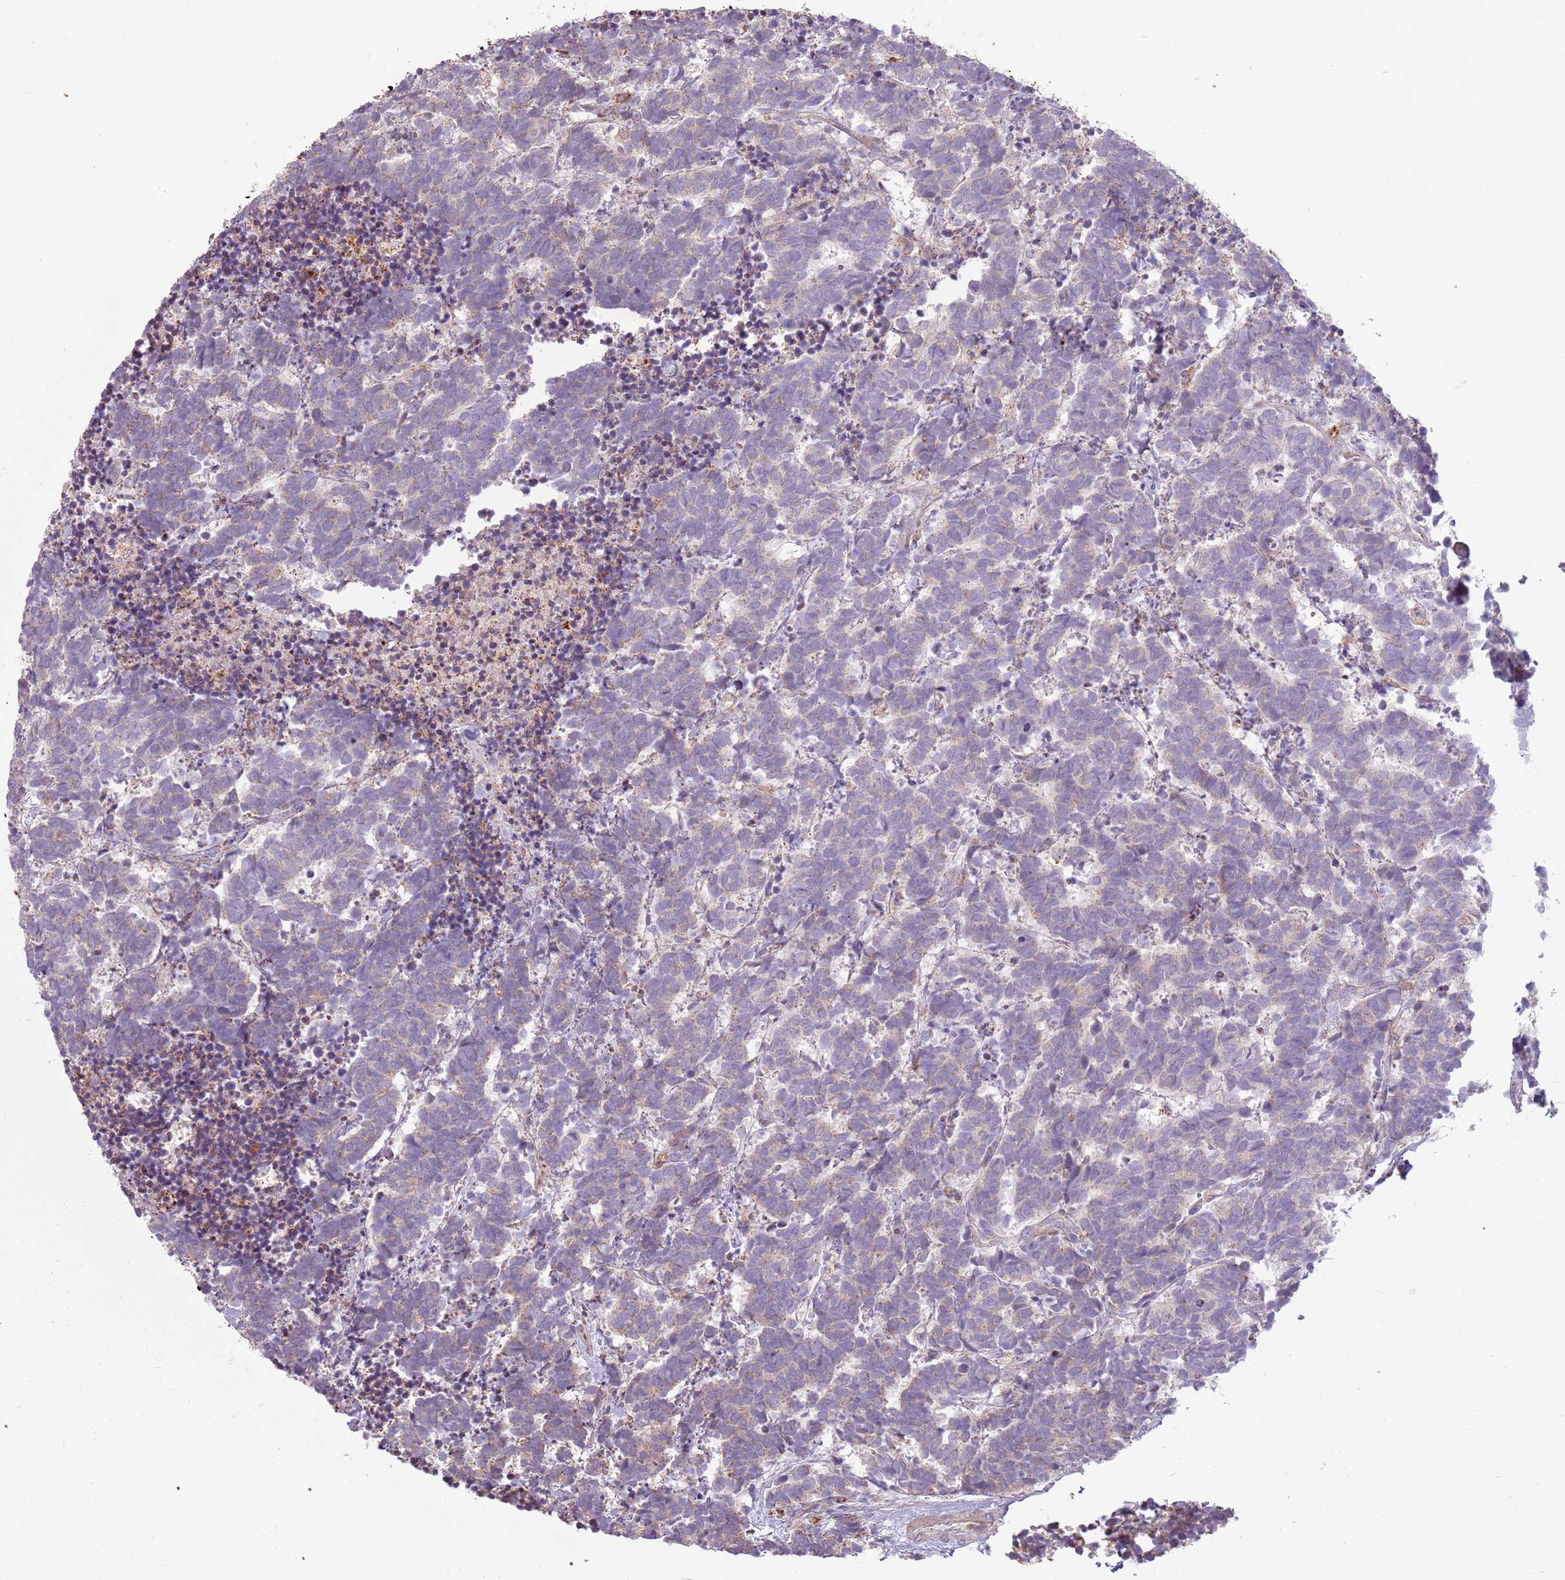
{"staining": {"intensity": "weak", "quantity": ">75%", "location": "cytoplasmic/membranous"}, "tissue": "carcinoid", "cell_type": "Tumor cells", "image_type": "cancer", "snomed": [{"axis": "morphology", "description": "Carcinoma, NOS"}, {"axis": "morphology", "description": "Carcinoid, malignant, NOS"}, {"axis": "topography", "description": "Prostate"}], "caption": "Approximately >75% of tumor cells in human carcinoid display weak cytoplasmic/membranous protein staining as visualized by brown immunohistochemical staining.", "gene": "ZNF530", "patient": {"sex": "male", "age": 57}}